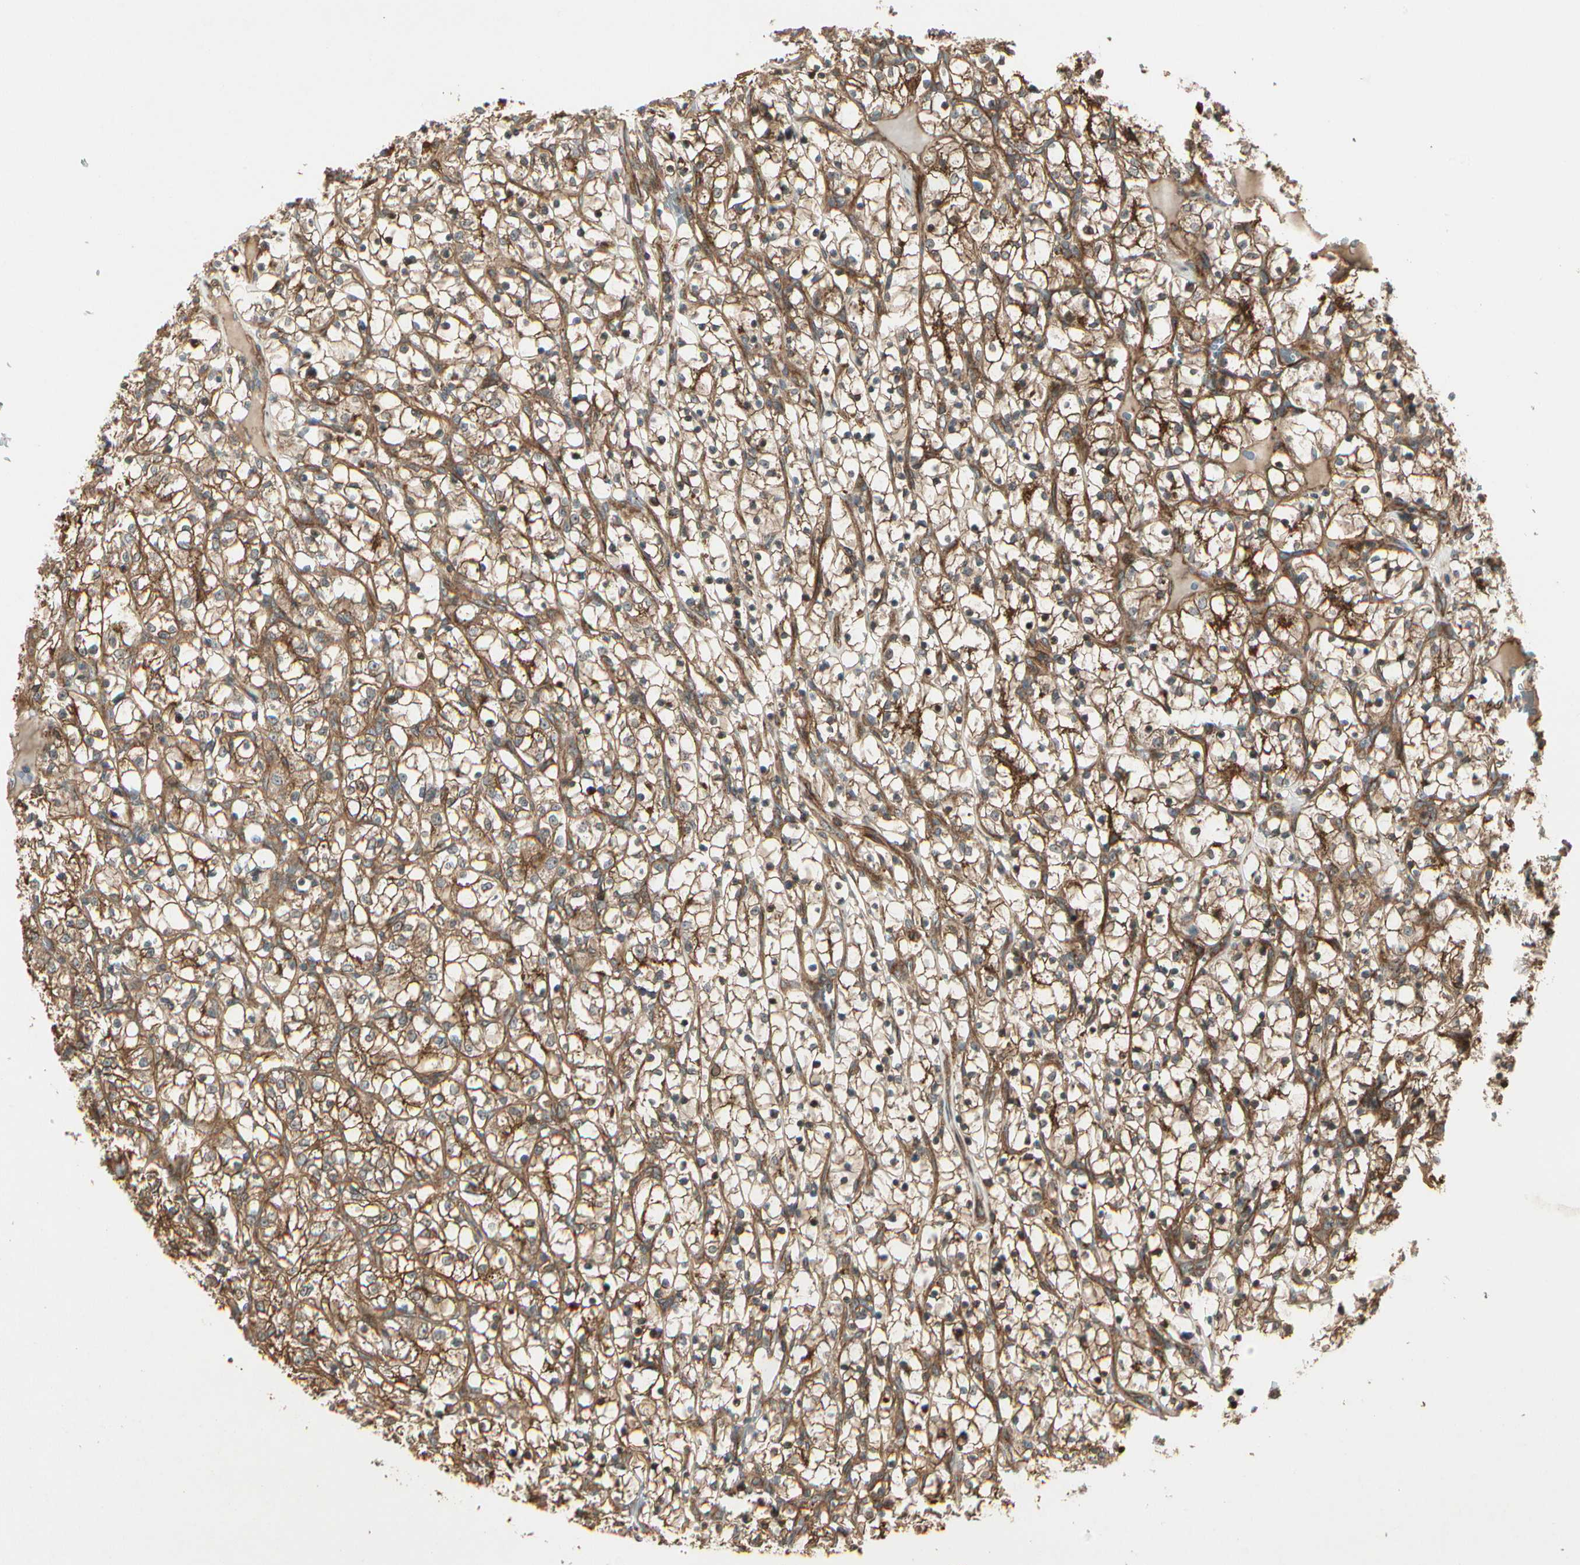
{"staining": {"intensity": "strong", "quantity": ">75%", "location": "cytoplasmic/membranous"}, "tissue": "renal cancer", "cell_type": "Tumor cells", "image_type": "cancer", "snomed": [{"axis": "morphology", "description": "Adenocarcinoma, NOS"}, {"axis": "topography", "description": "Kidney"}], "caption": "Immunohistochemical staining of adenocarcinoma (renal) demonstrates high levels of strong cytoplasmic/membranous positivity in about >75% of tumor cells.", "gene": "FKBP15", "patient": {"sex": "female", "age": 69}}